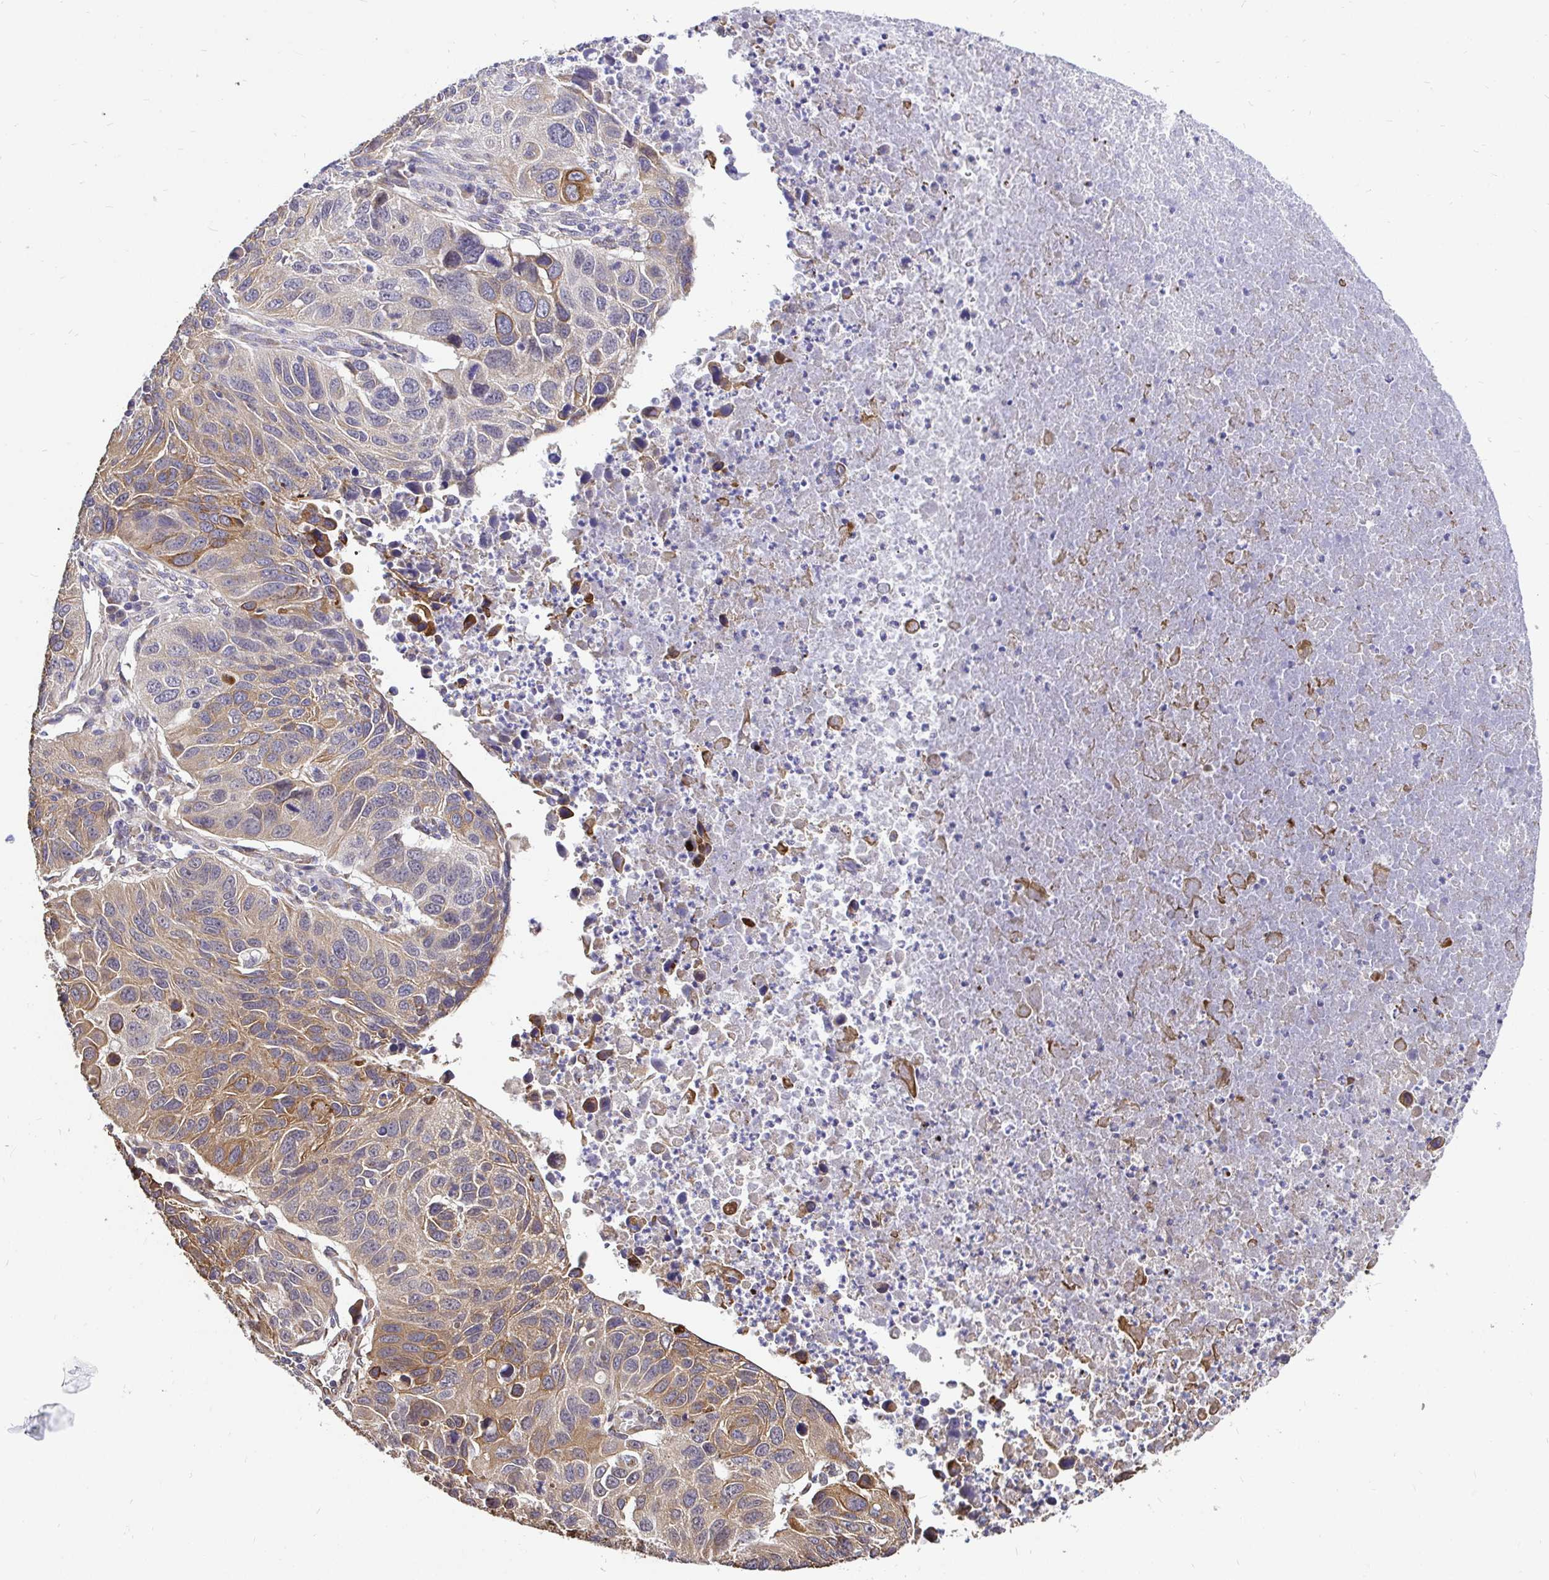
{"staining": {"intensity": "moderate", "quantity": "25%-75%", "location": "cytoplasmic/membranous"}, "tissue": "lung cancer", "cell_type": "Tumor cells", "image_type": "cancer", "snomed": [{"axis": "morphology", "description": "Squamous cell carcinoma, NOS"}, {"axis": "topography", "description": "Lung"}], "caption": "High-magnification brightfield microscopy of lung cancer stained with DAB (3,3'-diaminobenzidine) (brown) and counterstained with hematoxylin (blue). tumor cells exhibit moderate cytoplasmic/membranous staining is seen in approximately25%-75% of cells.", "gene": "CCDC122", "patient": {"sex": "female", "age": 61}}